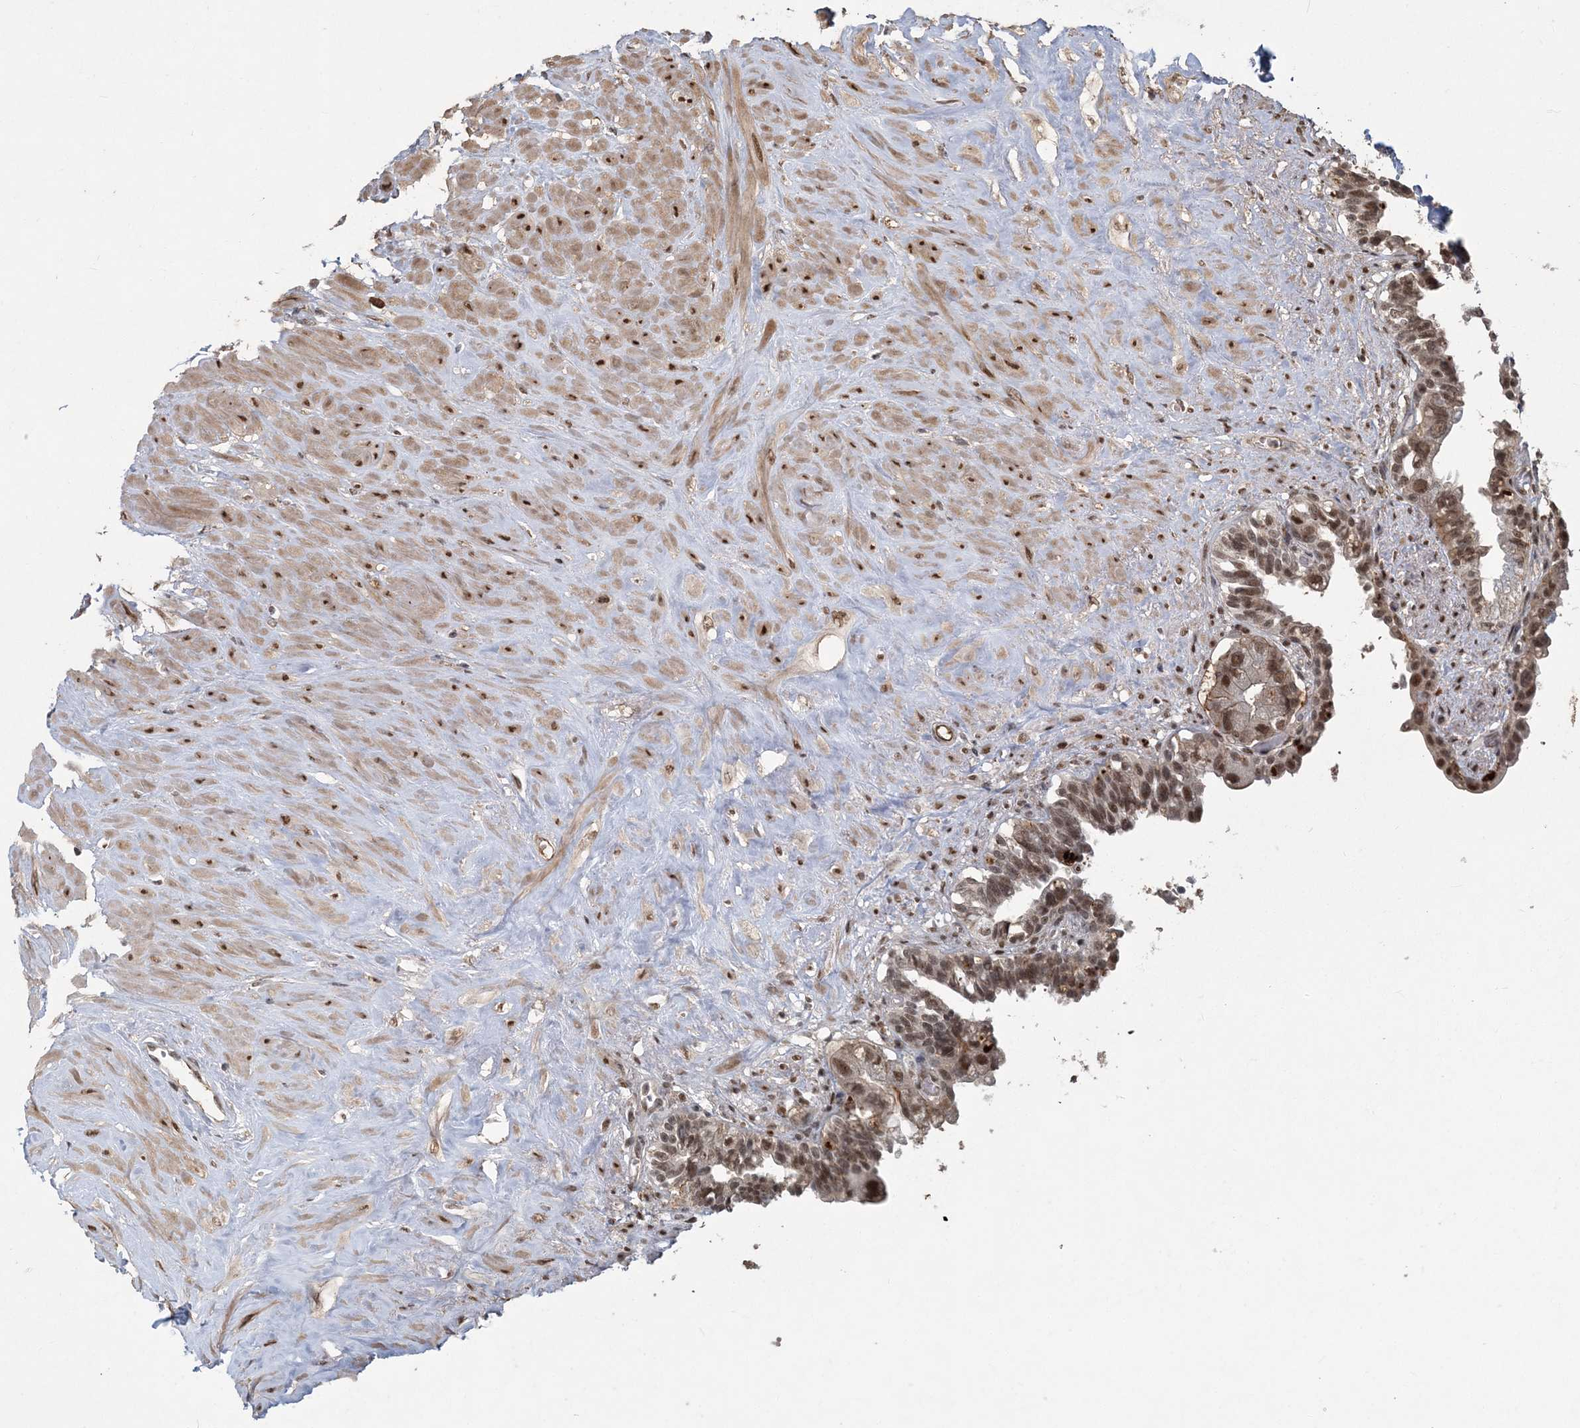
{"staining": {"intensity": "moderate", "quantity": ">75%", "location": "nuclear"}, "tissue": "seminal vesicle", "cell_type": "Glandular cells", "image_type": "normal", "snomed": [{"axis": "morphology", "description": "Normal tissue, NOS"}, {"axis": "topography", "description": "Seminal veicle"}], "caption": "A high-resolution image shows IHC staining of benign seminal vesicle, which demonstrates moderate nuclear positivity in approximately >75% of glandular cells.", "gene": "COPS7B", "patient": {"sex": "male", "age": 63}}